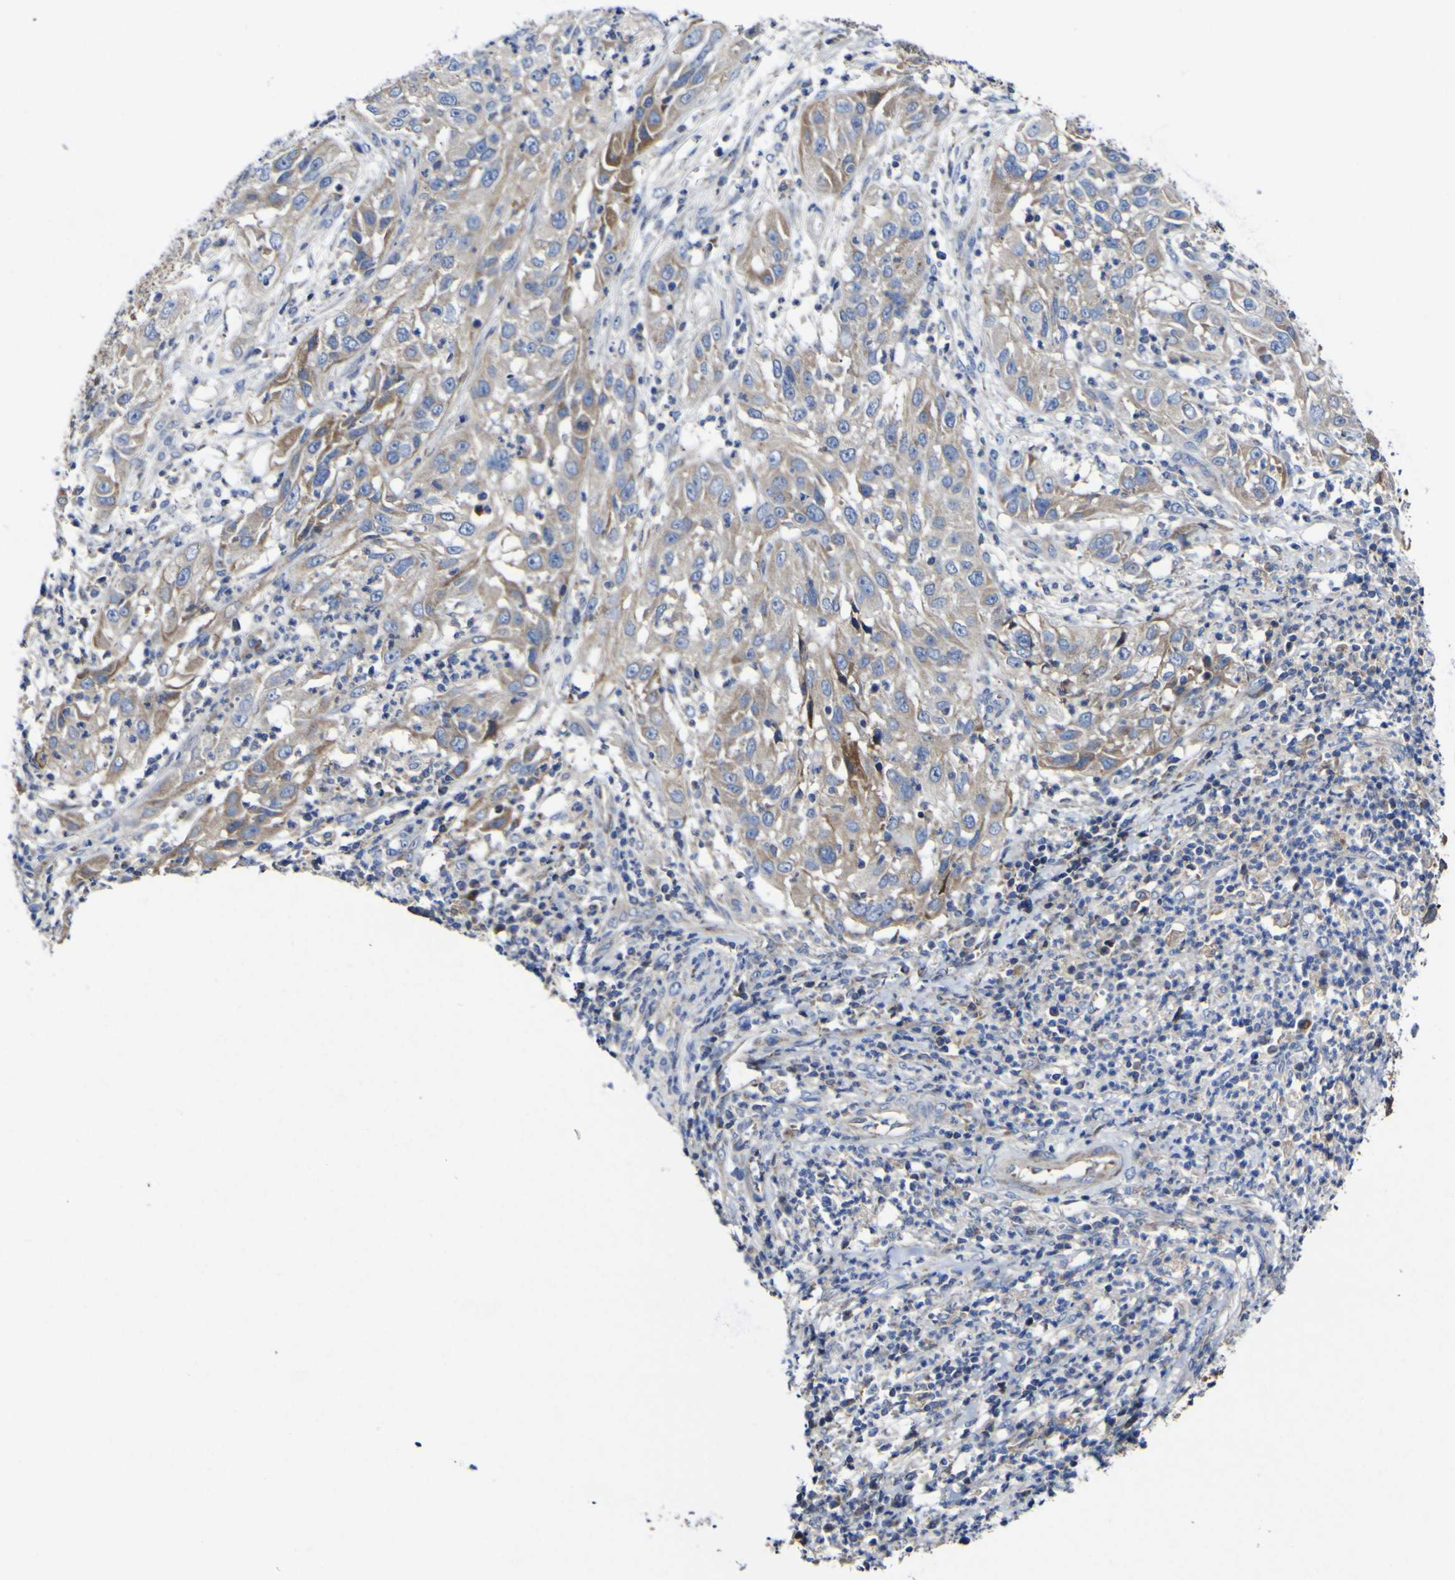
{"staining": {"intensity": "moderate", "quantity": ">75%", "location": "cytoplasmic/membranous"}, "tissue": "cervical cancer", "cell_type": "Tumor cells", "image_type": "cancer", "snomed": [{"axis": "morphology", "description": "Squamous cell carcinoma, NOS"}, {"axis": "topography", "description": "Cervix"}], "caption": "This photomicrograph displays IHC staining of cervical cancer (squamous cell carcinoma), with medium moderate cytoplasmic/membranous expression in about >75% of tumor cells.", "gene": "CCDC90B", "patient": {"sex": "female", "age": 32}}